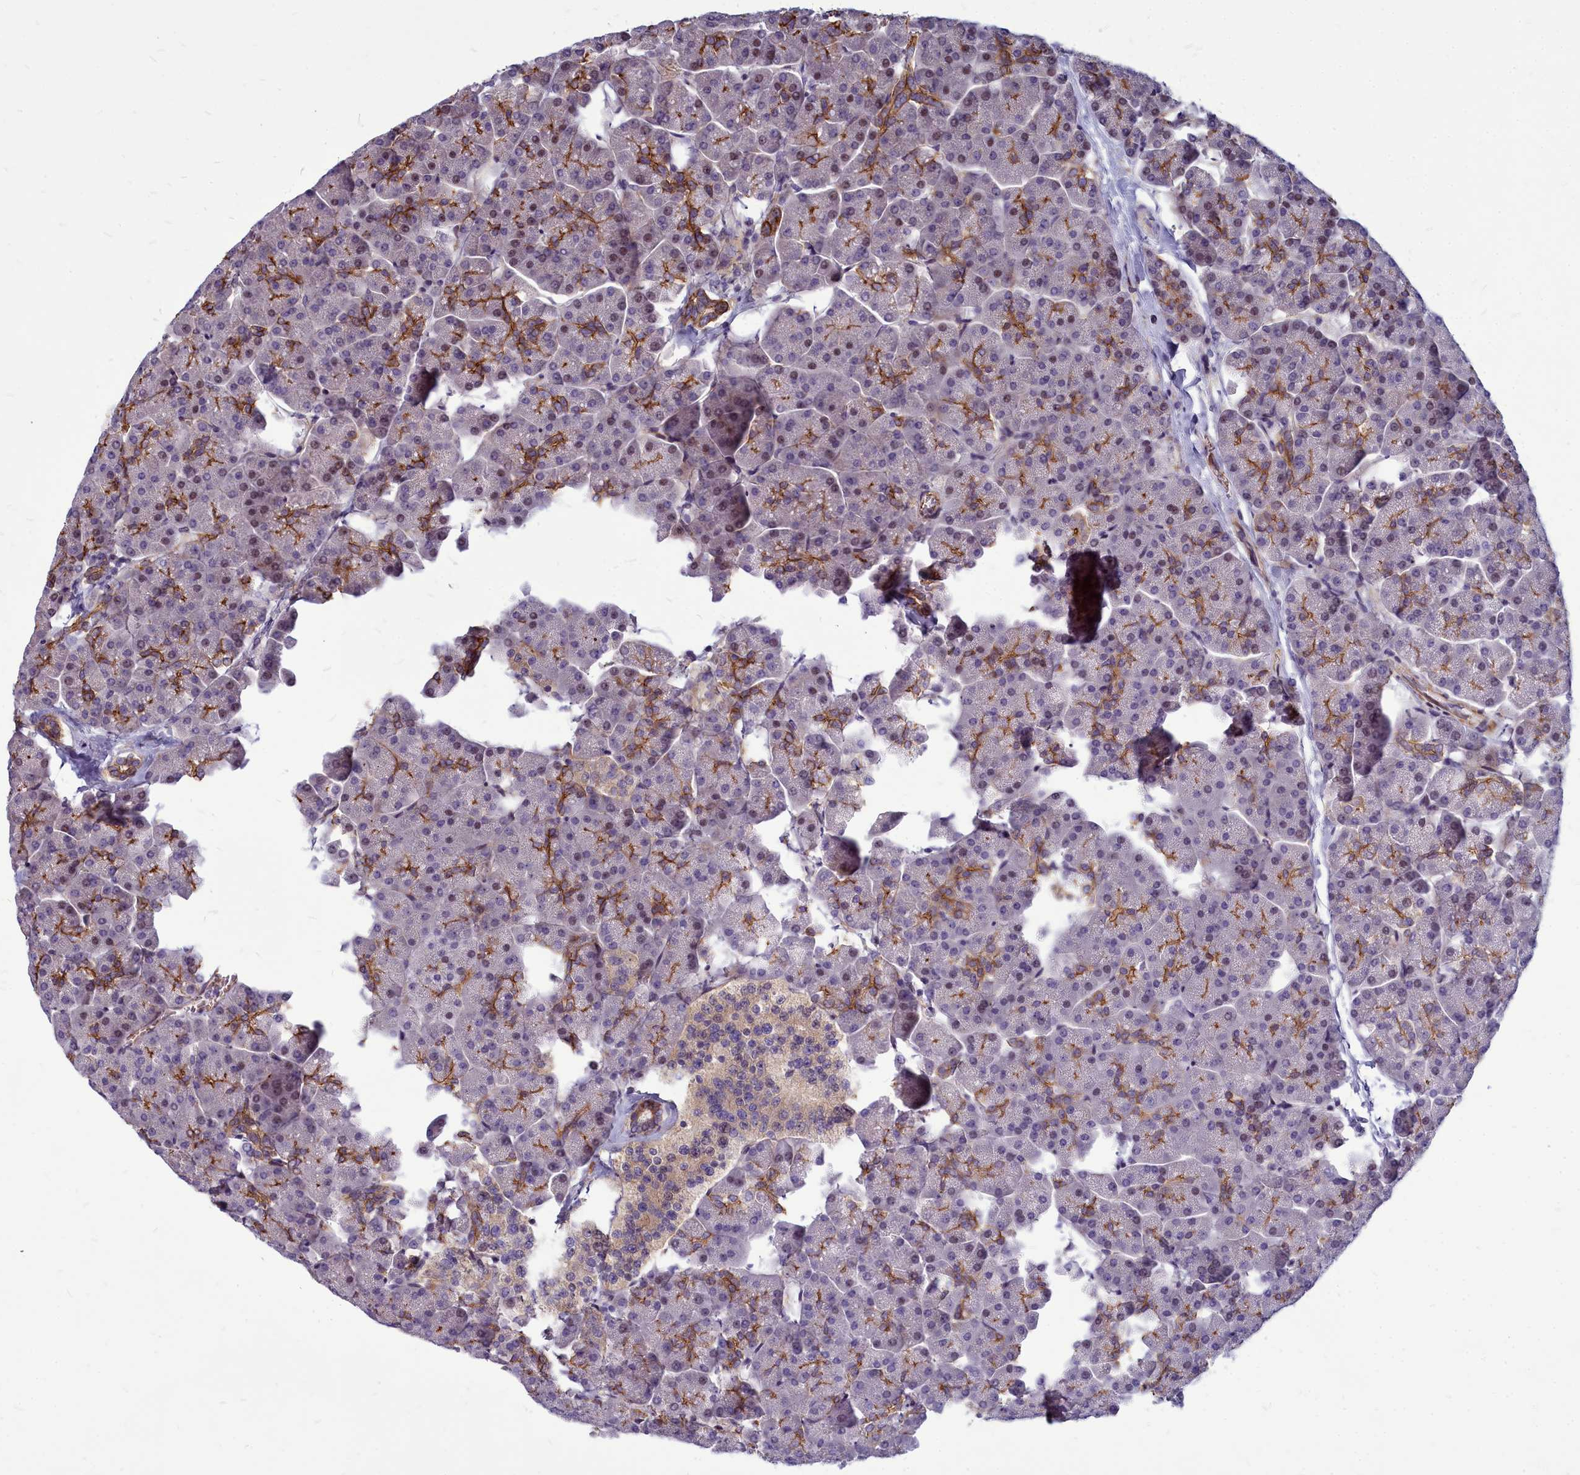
{"staining": {"intensity": "moderate", "quantity": "25%-75%", "location": "cytoplasmic/membranous"}, "tissue": "pancreas", "cell_type": "Exocrine glandular cells", "image_type": "normal", "snomed": [{"axis": "morphology", "description": "Normal tissue, NOS"}, {"axis": "topography", "description": "Pancreas"}, {"axis": "topography", "description": "Peripheral nerve tissue"}], "caption": "Immunohistochemistry of normal pancreas displays medium levels of moderate cytoplasmic/membranous expression in about 25%-75% of exocrine glandular cells.", "gene": "TTC5", "patient": {"sex": "male", "age": 54}}